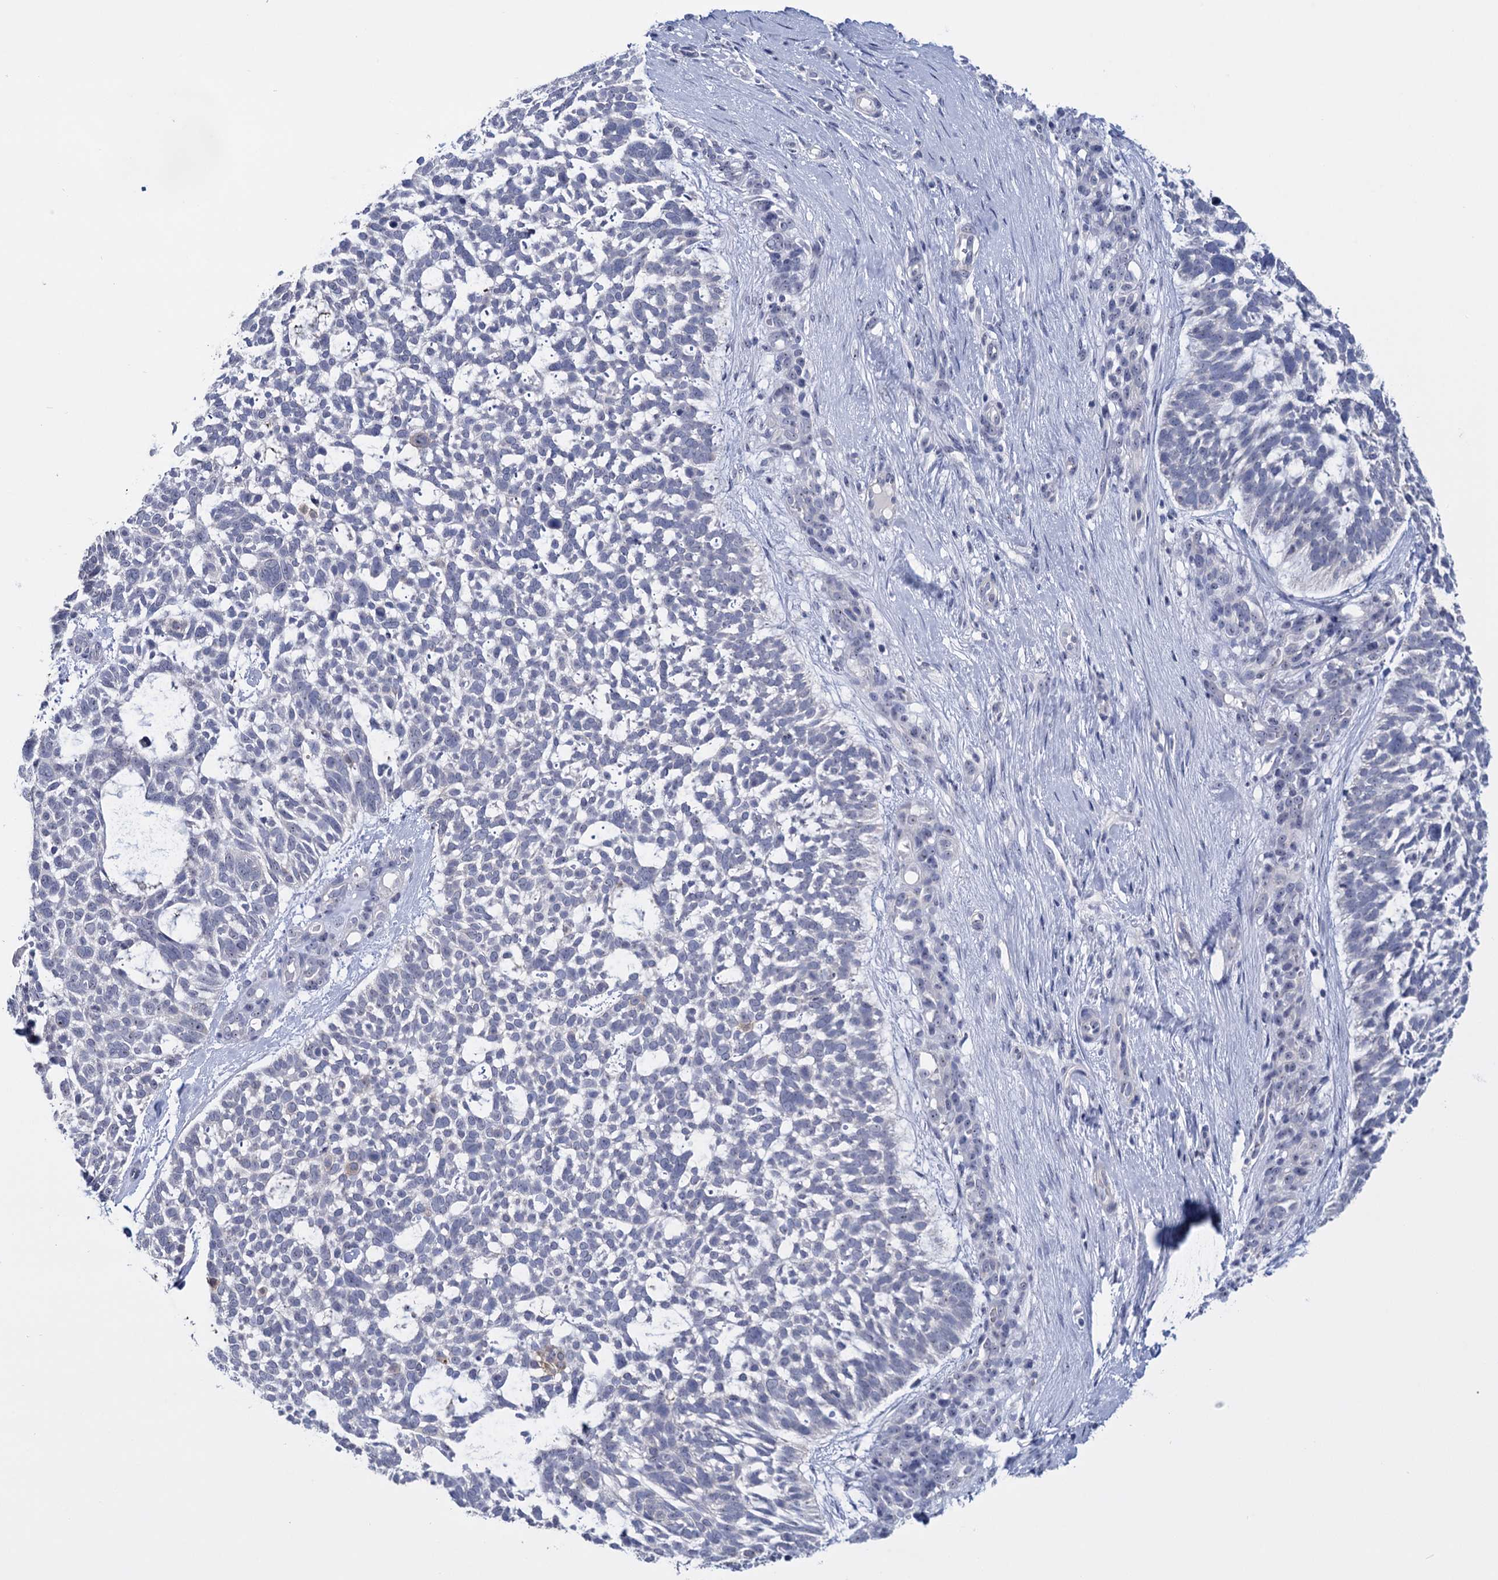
{"staining": {"intensity": "negative", "quantity": "none", "location": "none"}, "tissue": "skin cancer", "cell_type": "Tumor cells", "image_type": "cancer", "snomed": [{"axis": "morphology", "description": "Basal cell carcinoma"}, {"axis": "topography", "description": "Skin"}], "caption": "Protein analysis of skin cancer (basal cell carcinoma) exhibits no significant staining in tumor cells.", "gene": "SFN", "patient": {"sex": "male", "age": 88}}